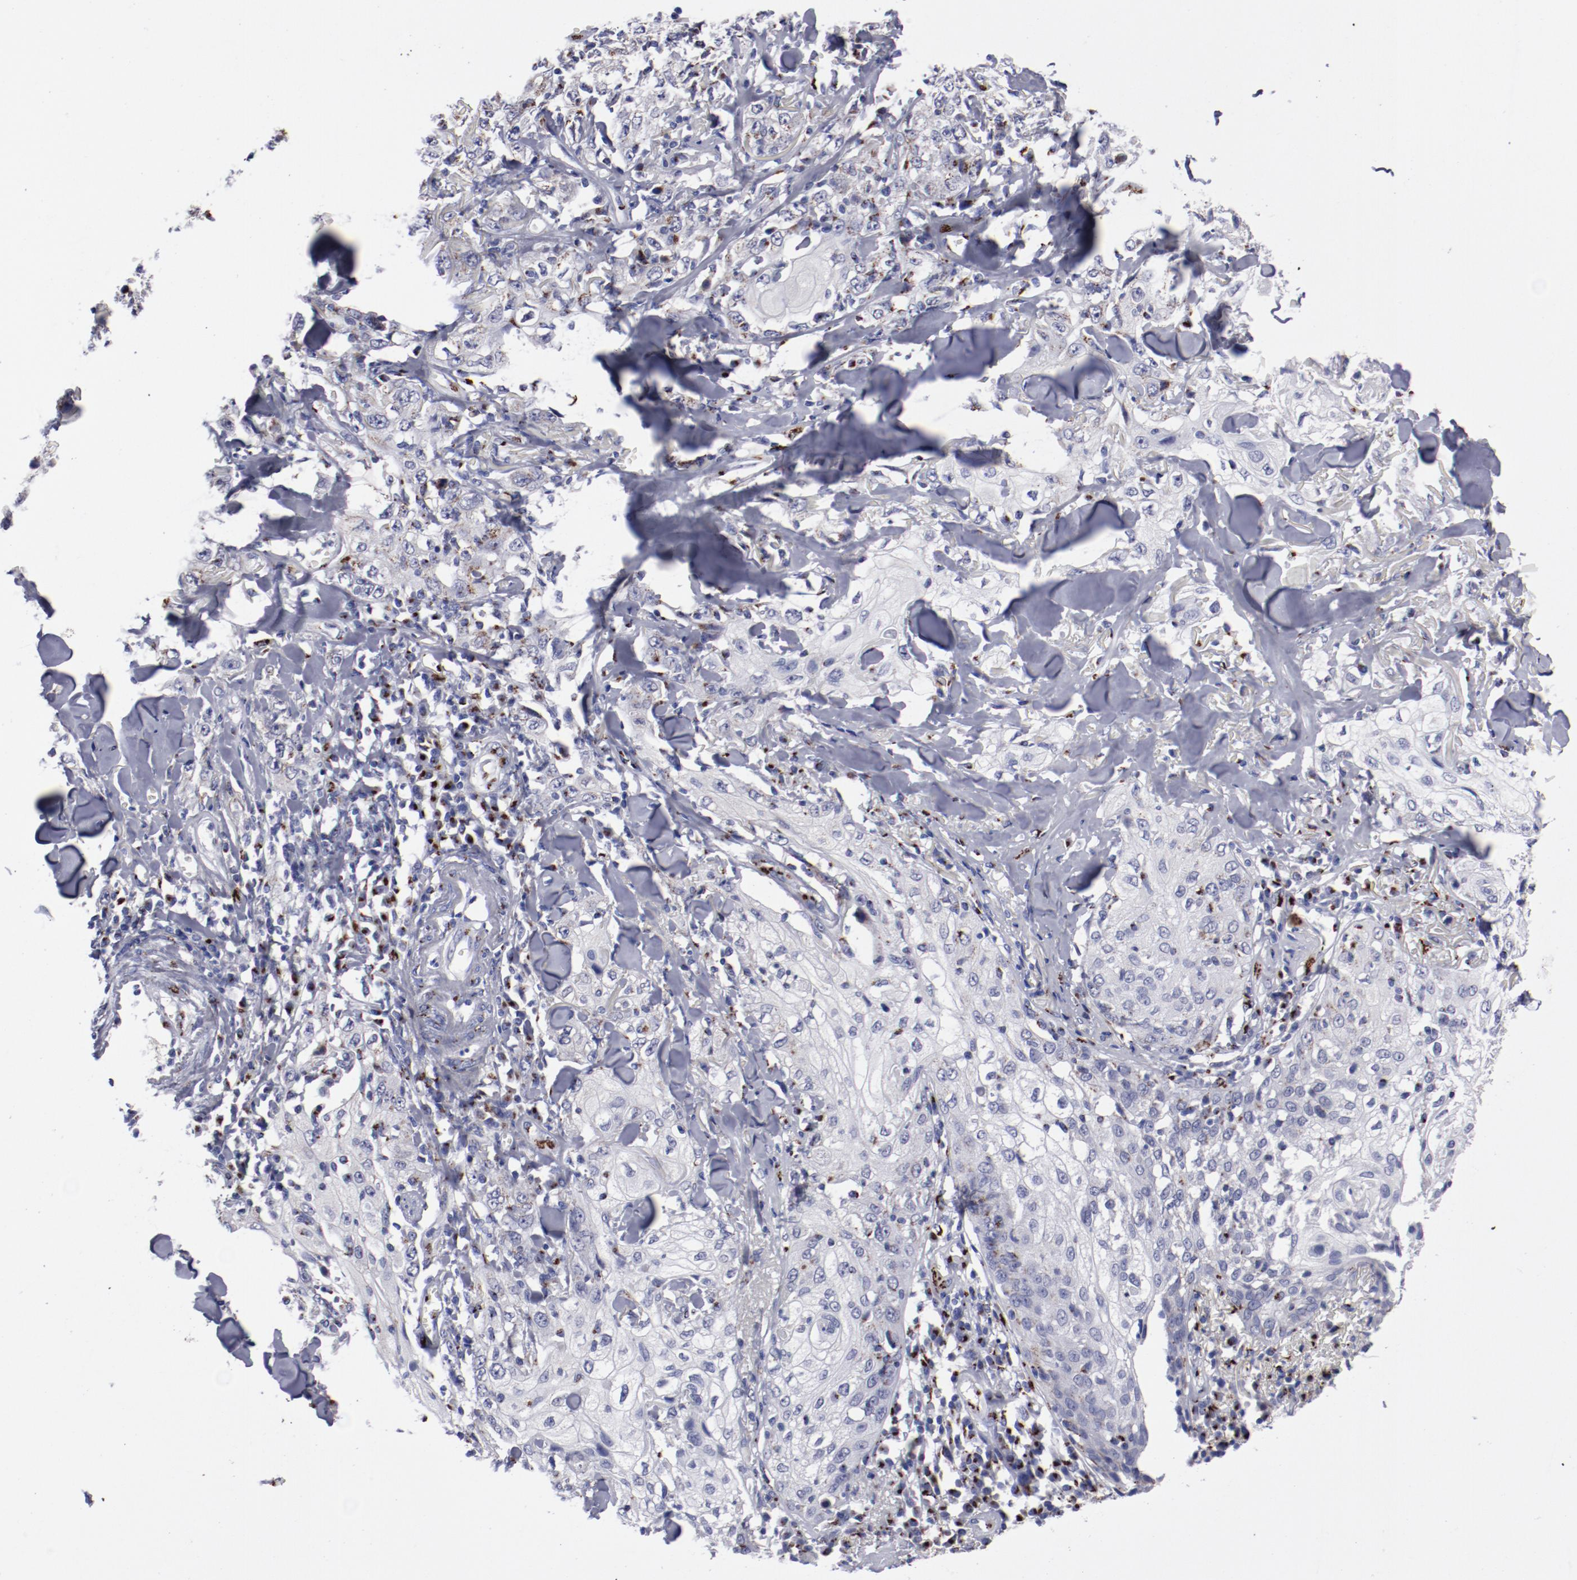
{"staining": {"intensity": "strong", "quantity": "<25%", "location": "cytoplasmic/membranous"}, "tissue": "skin cancer", "cell_type": "Tumor cells", "image_type": "cancer", "snomed": [{"axis": "morphology", "description": "Squamous cell carcinoma, NOS"}, {"axis": "topography", "description": "Skin"}], "caption": "Immunohistochemical staining of human skin squamous cell carcinoma demonstrates medium levels of strong cytoplasmic/membranous staining in approximately <25% of tumor cells.", "gene": "GOLIM4", "patient": {"sex": "male", "age": 65}}